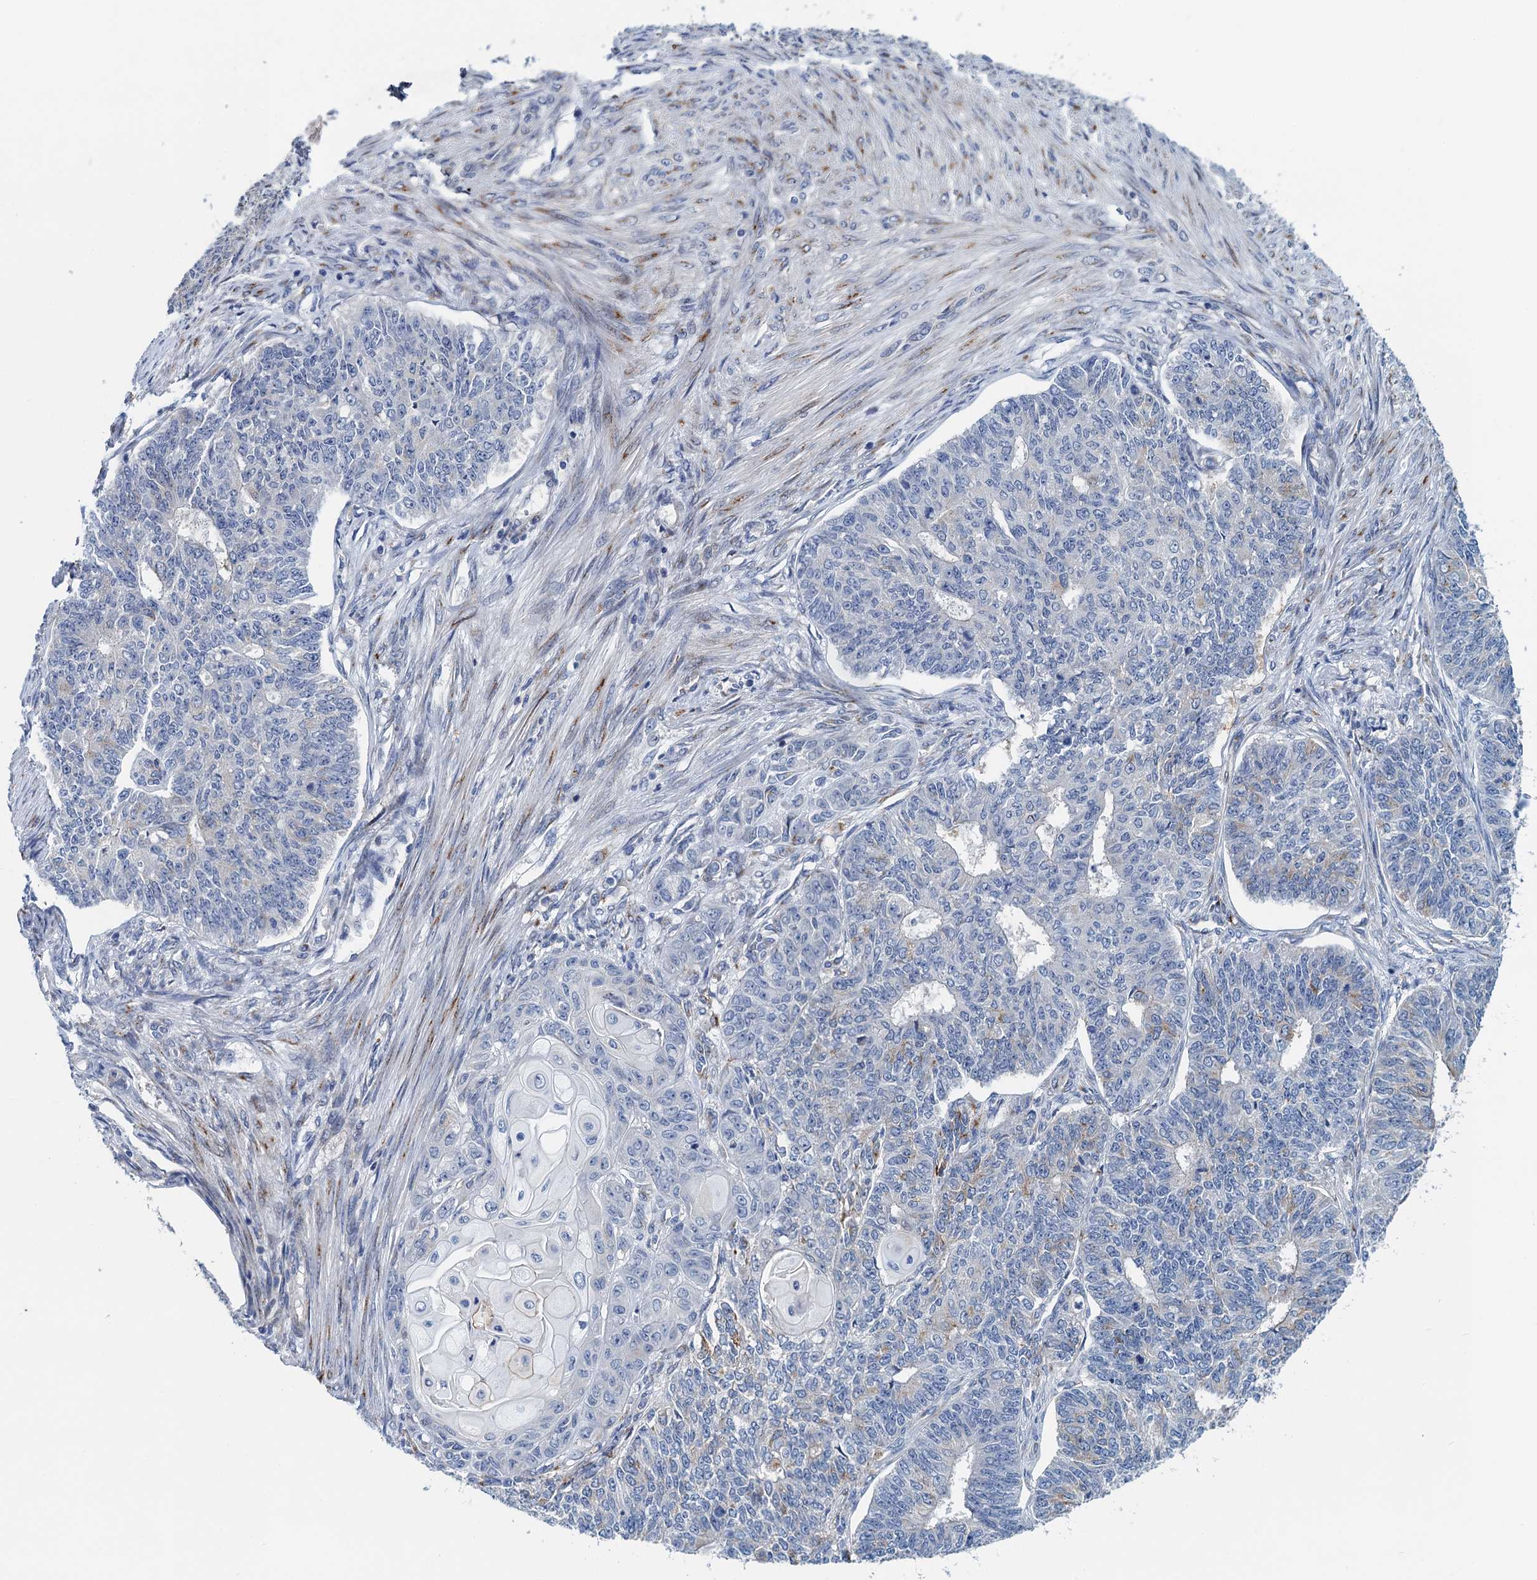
{"staining": {"intensity": "negative", "quantity": "none", "location": "none"}, "tissue": "endometrial cancer", "cell_type": "Tumor cells", "image_type": "cancer", "snomed": [{"axis": "morphology", "description": "Adenocarcinoma, NOS"}, {"axis": "topography", "description": "Endometrium"}], "caption": "High power microscopy photomicrograph of an immunohistochemistry (IHC) histopathology image of adenocarcinoma (endometrial), revealing no significant staining in tumor cells. (Stains: DAB (3,3'-diaminobenzidine) IHC with hematoxylin counter stain, Microscopy: brightfield microscopy at high magnification).", "gene": "NBEA", "patient": {"sex": "female", "age": 32}}